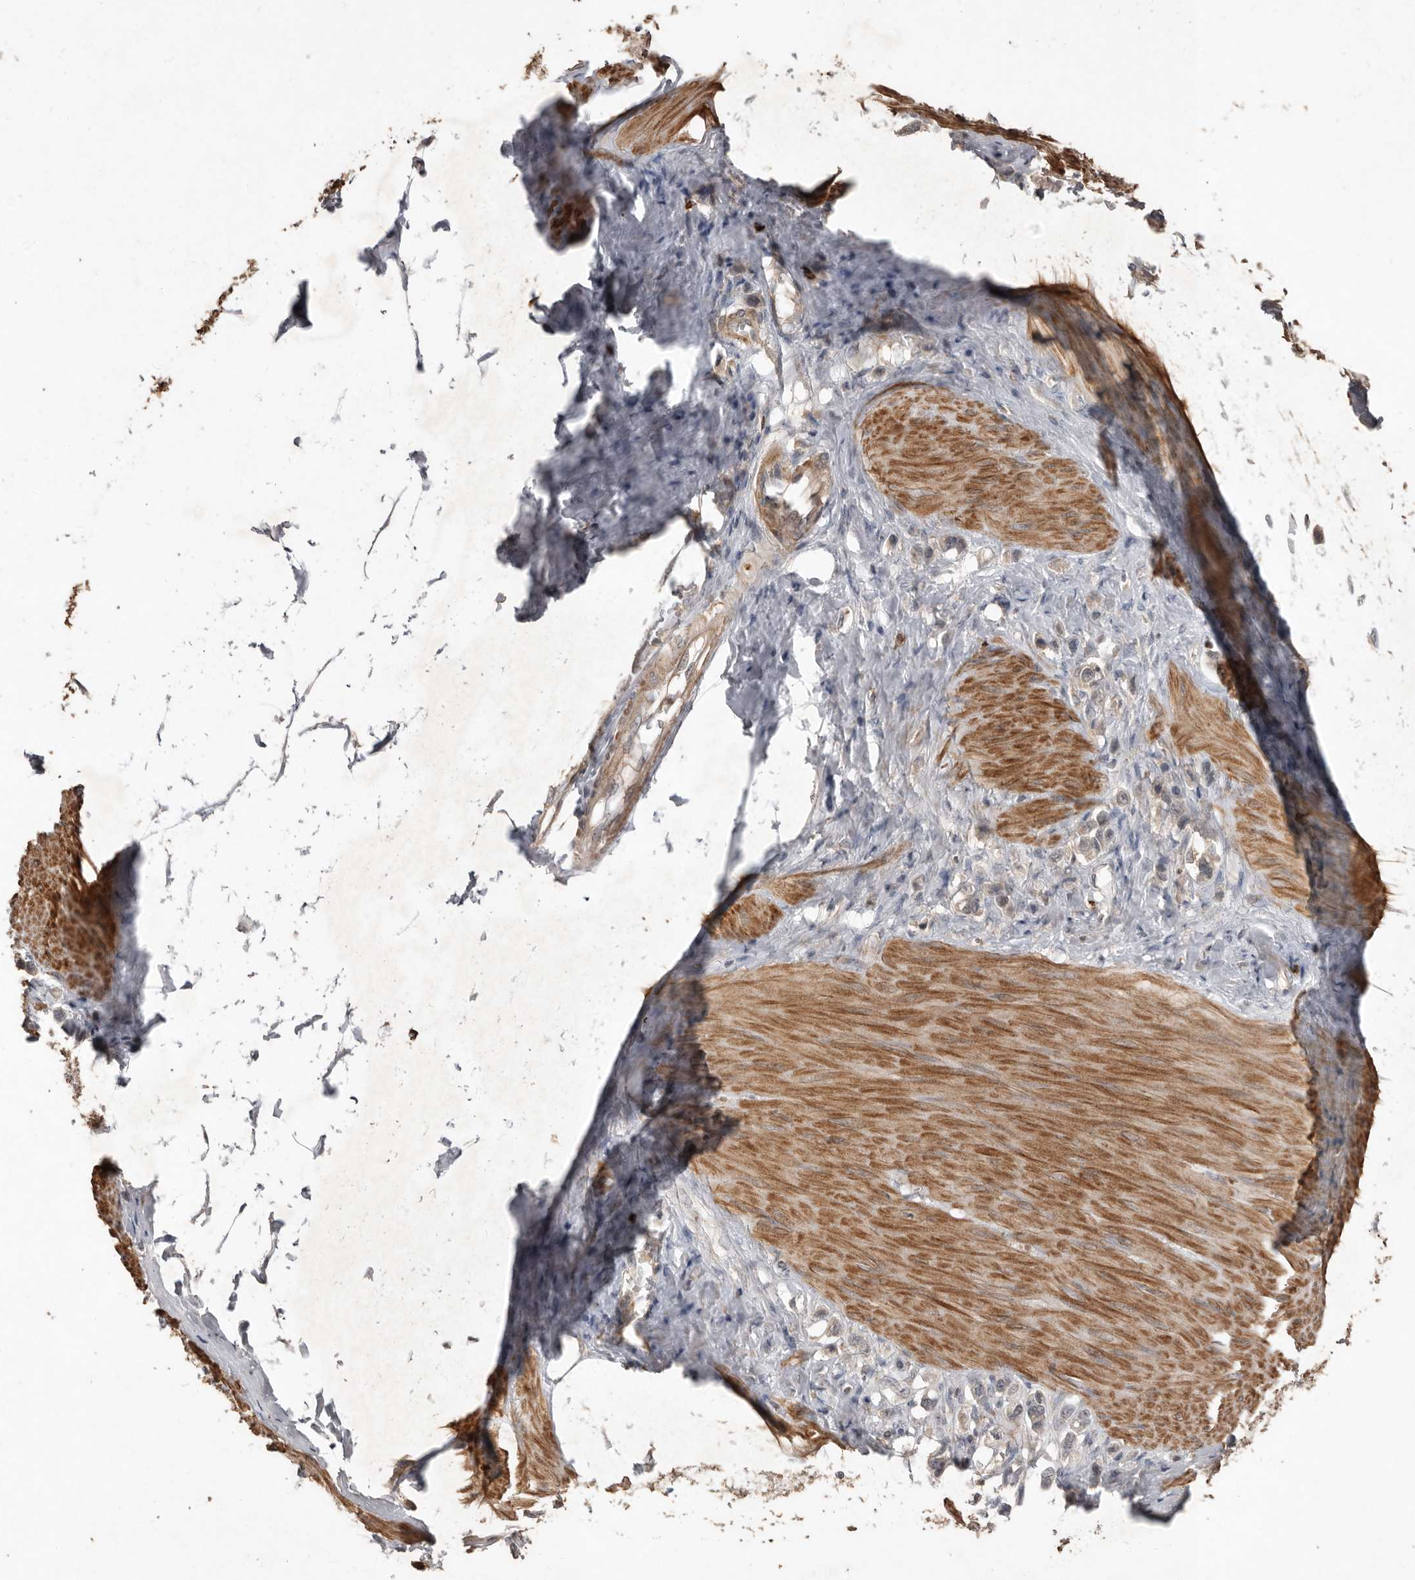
{"staining": {"intensity": "weak", "quantity": "<25%", "location": "cytoplasmic/membranous"}, "tissue": "stomach cancer", "cell_type": "Tumor cells", "image_type": "cancer", "snomed": [{"axis": "morphology", "description": "Adenocarcinoma, NOS"}, {"axis": "topography", "description": "Stomach"}], "caption": "The micrograph shows no staining of tumor cells in stomach cancer (adenocarcinoma).", "gene": "BAMBI", "patient": {"sex": "female", "age": 65}}